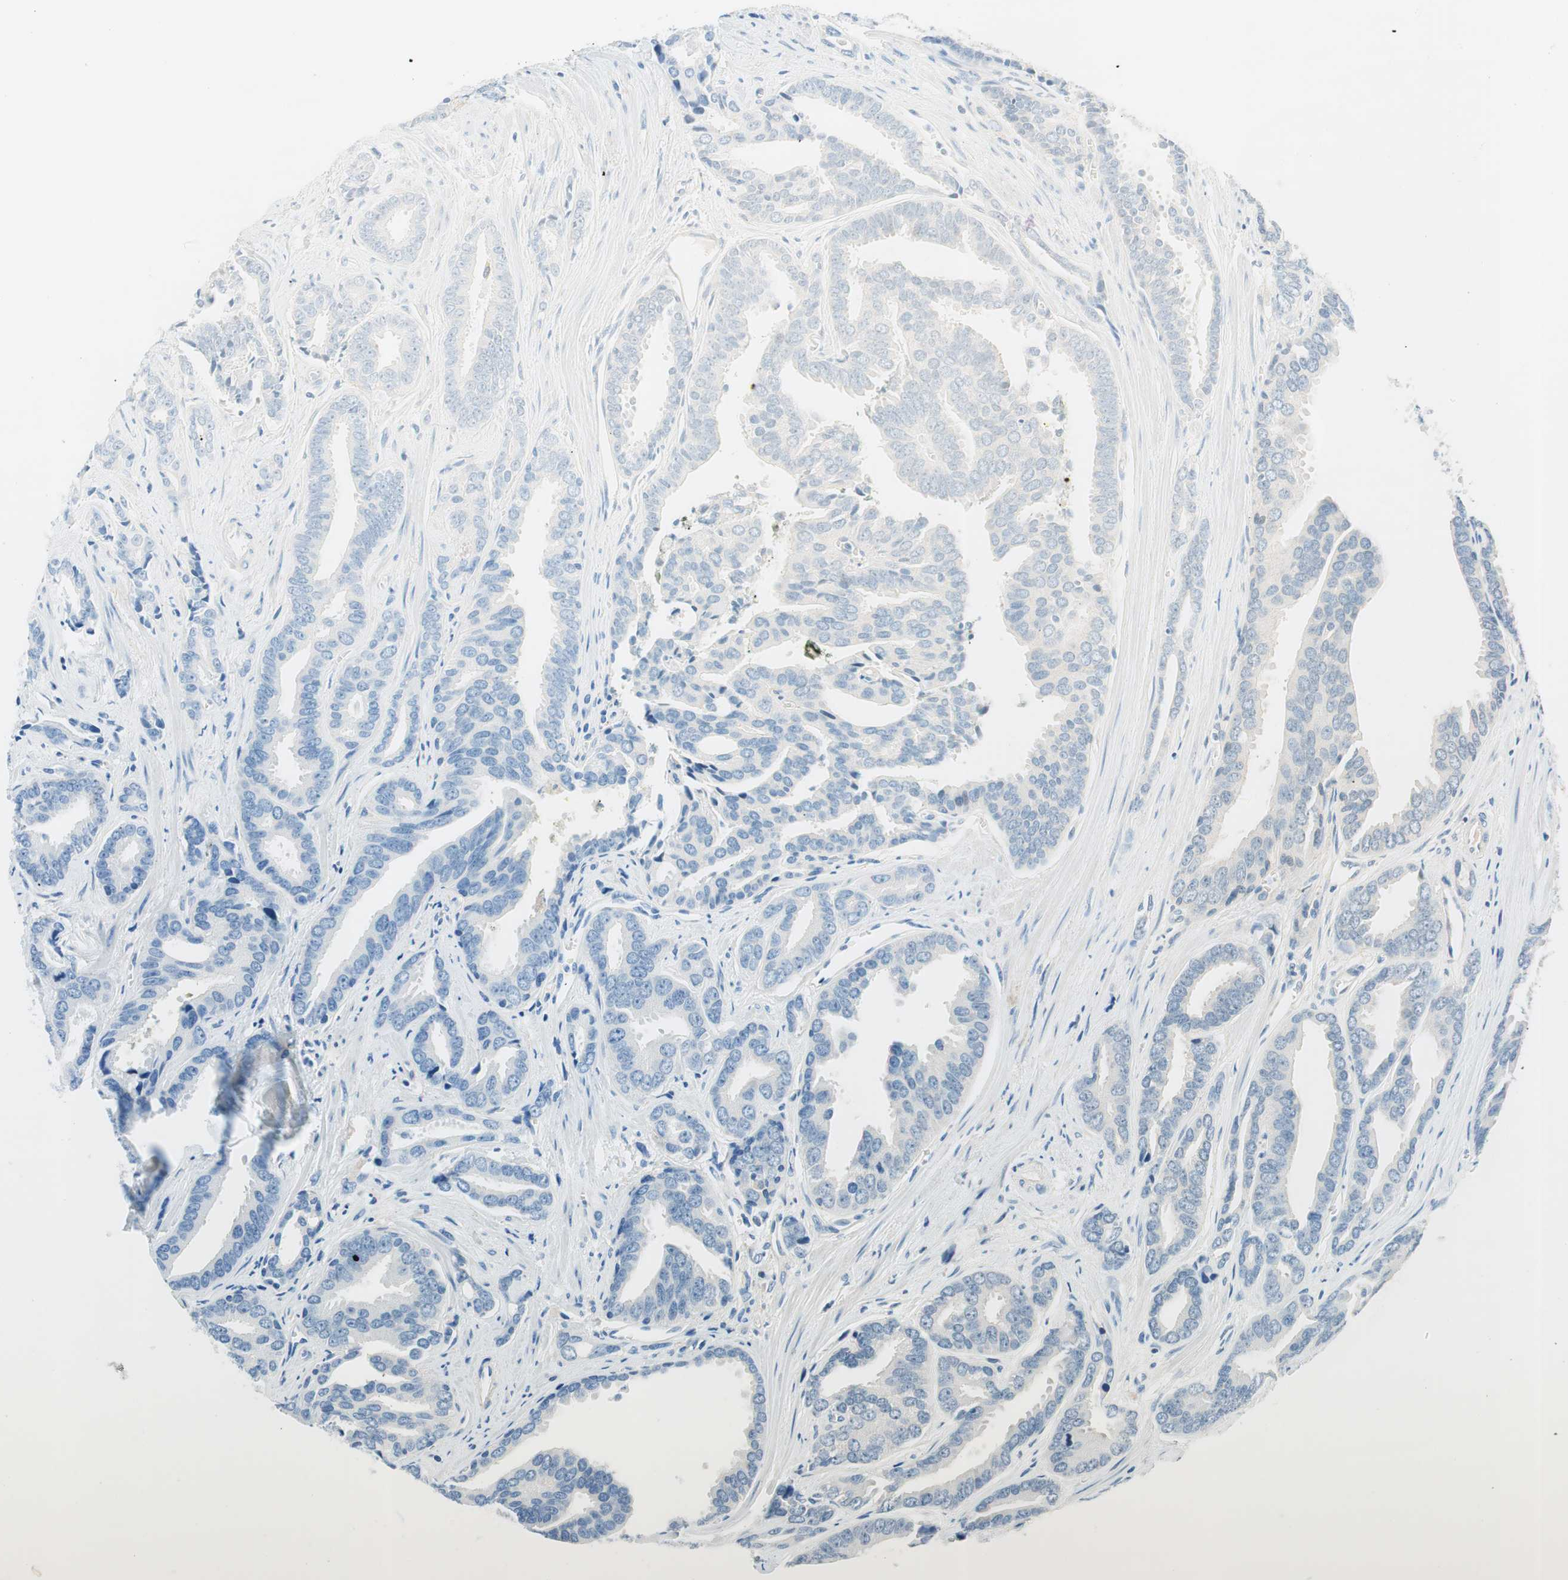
{"staining": {"intensity": "negative", "quantity": "none", "location": "none"}, "tissue": "prostate cancer", "cell_type": "Tumor cells", "image_type": "cancer", "snomed": [{"axis": "morphology", "description": "Adenocarcinoma, High grade"}, {"axis": "topography", "description": "Prostate"}], "caption": "High magnification brightfield microscopy of prostate cancer stained with DAB (3,3'-diaminobenzidine) (brown) and counterstained with hematoxylin (blue): tumor cells show no significant expression.", "gene": "EVA1A", "patient": {"sex": "male", "age": 67}}